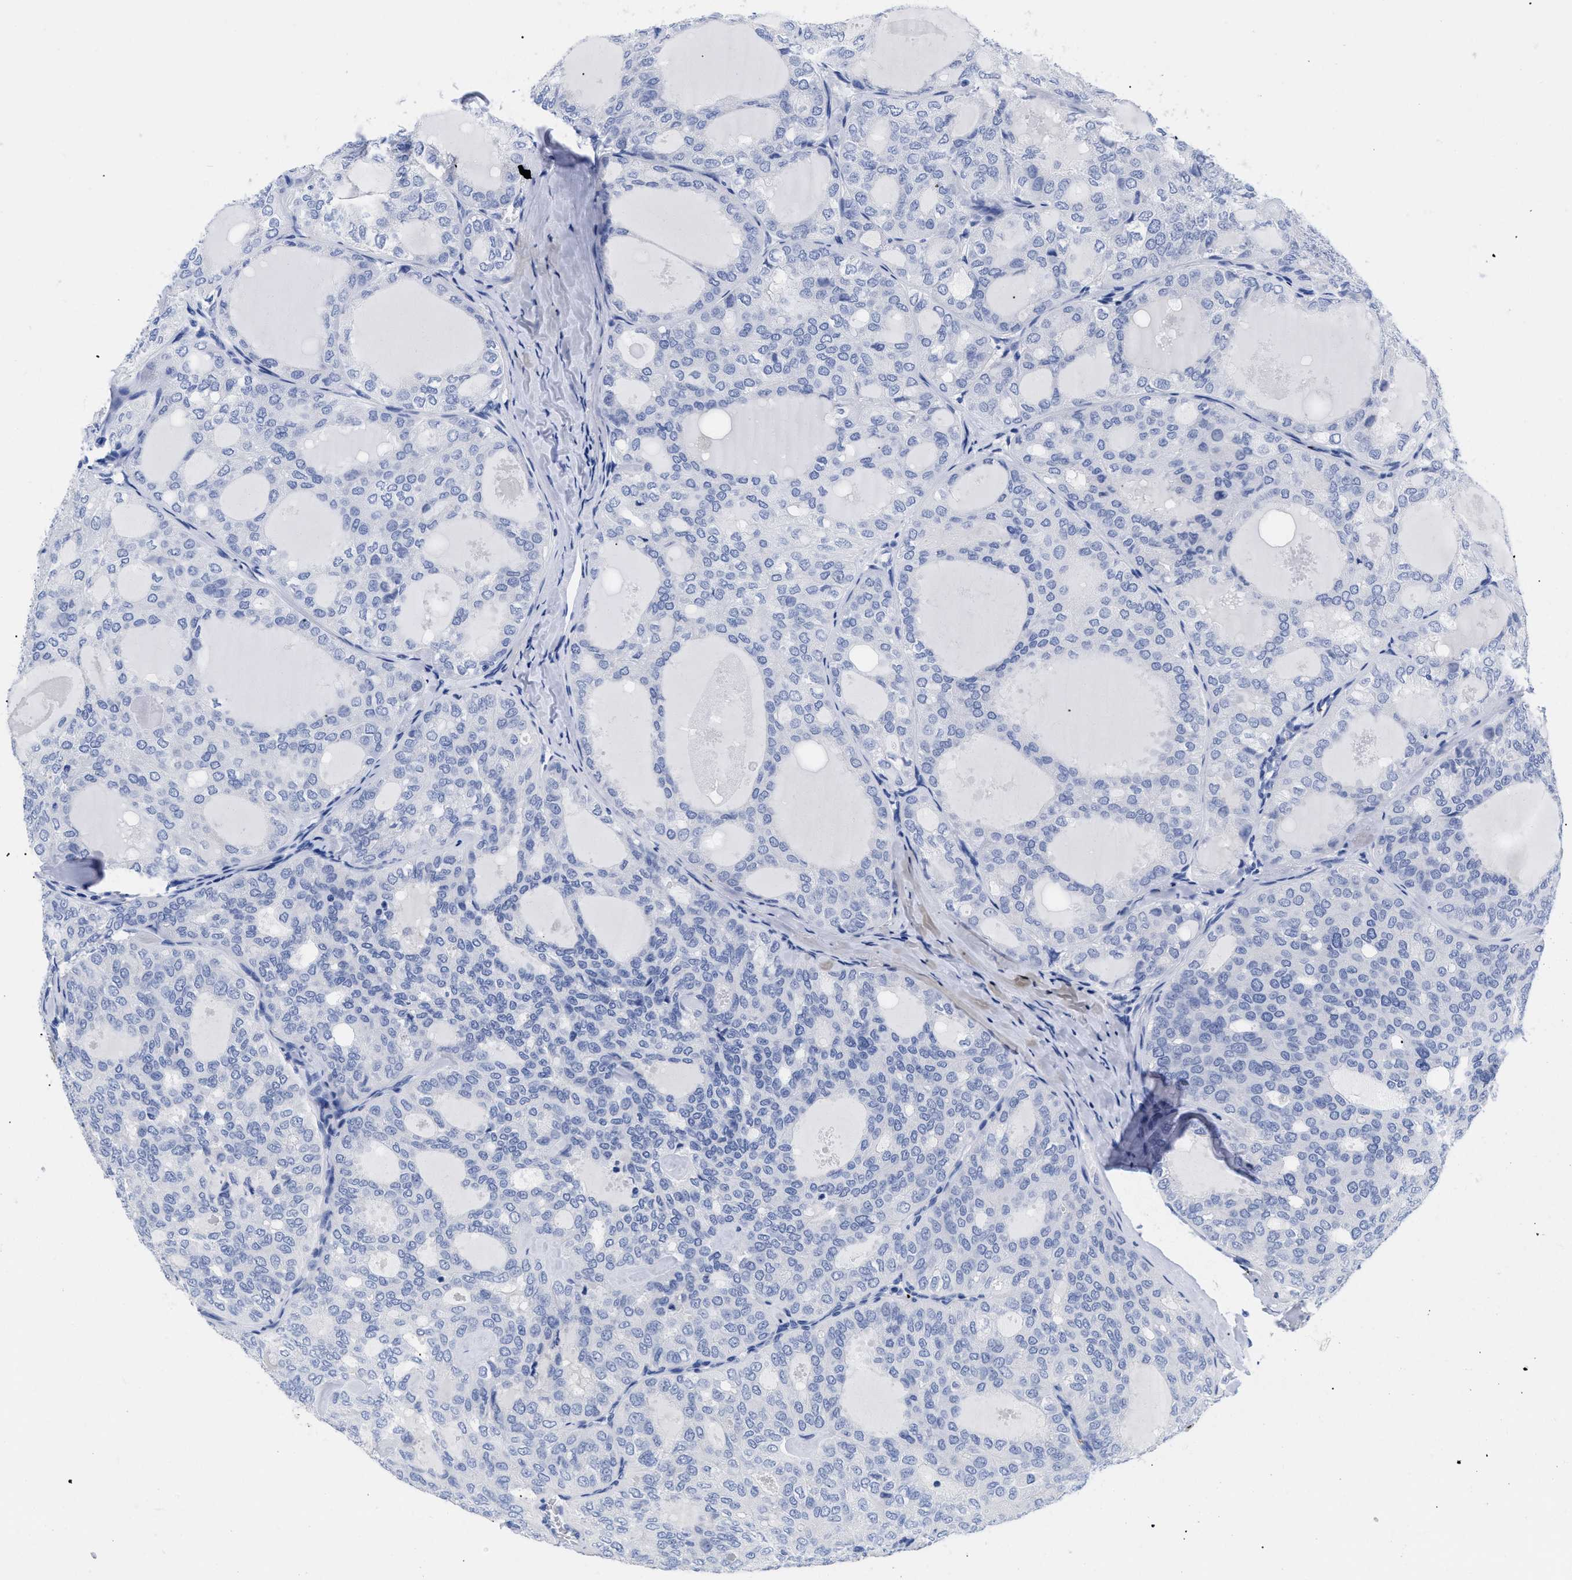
{"staining": {"intensity": "negative", "quantity": "none", "location": "none"}, "tissue": "thyroid cancer", "cell_type": "Tumor cells", "image_type": "cancer", "snomed": [{"axis": "morphology", "description": "Follicular adenoma carcinoma, NOS"}, {"axis": "topography", "description": "Thyroid gland"}], "caption": "An immunohistochemistry (IHC) micrograph of thyroid follicular adenoma carcinoma is shown. There is no staining in tumor cells of thyroid follicular adenoma carcinoma.", "gene": "TREML1", "patient": {"sex": "male", "age": 75}}